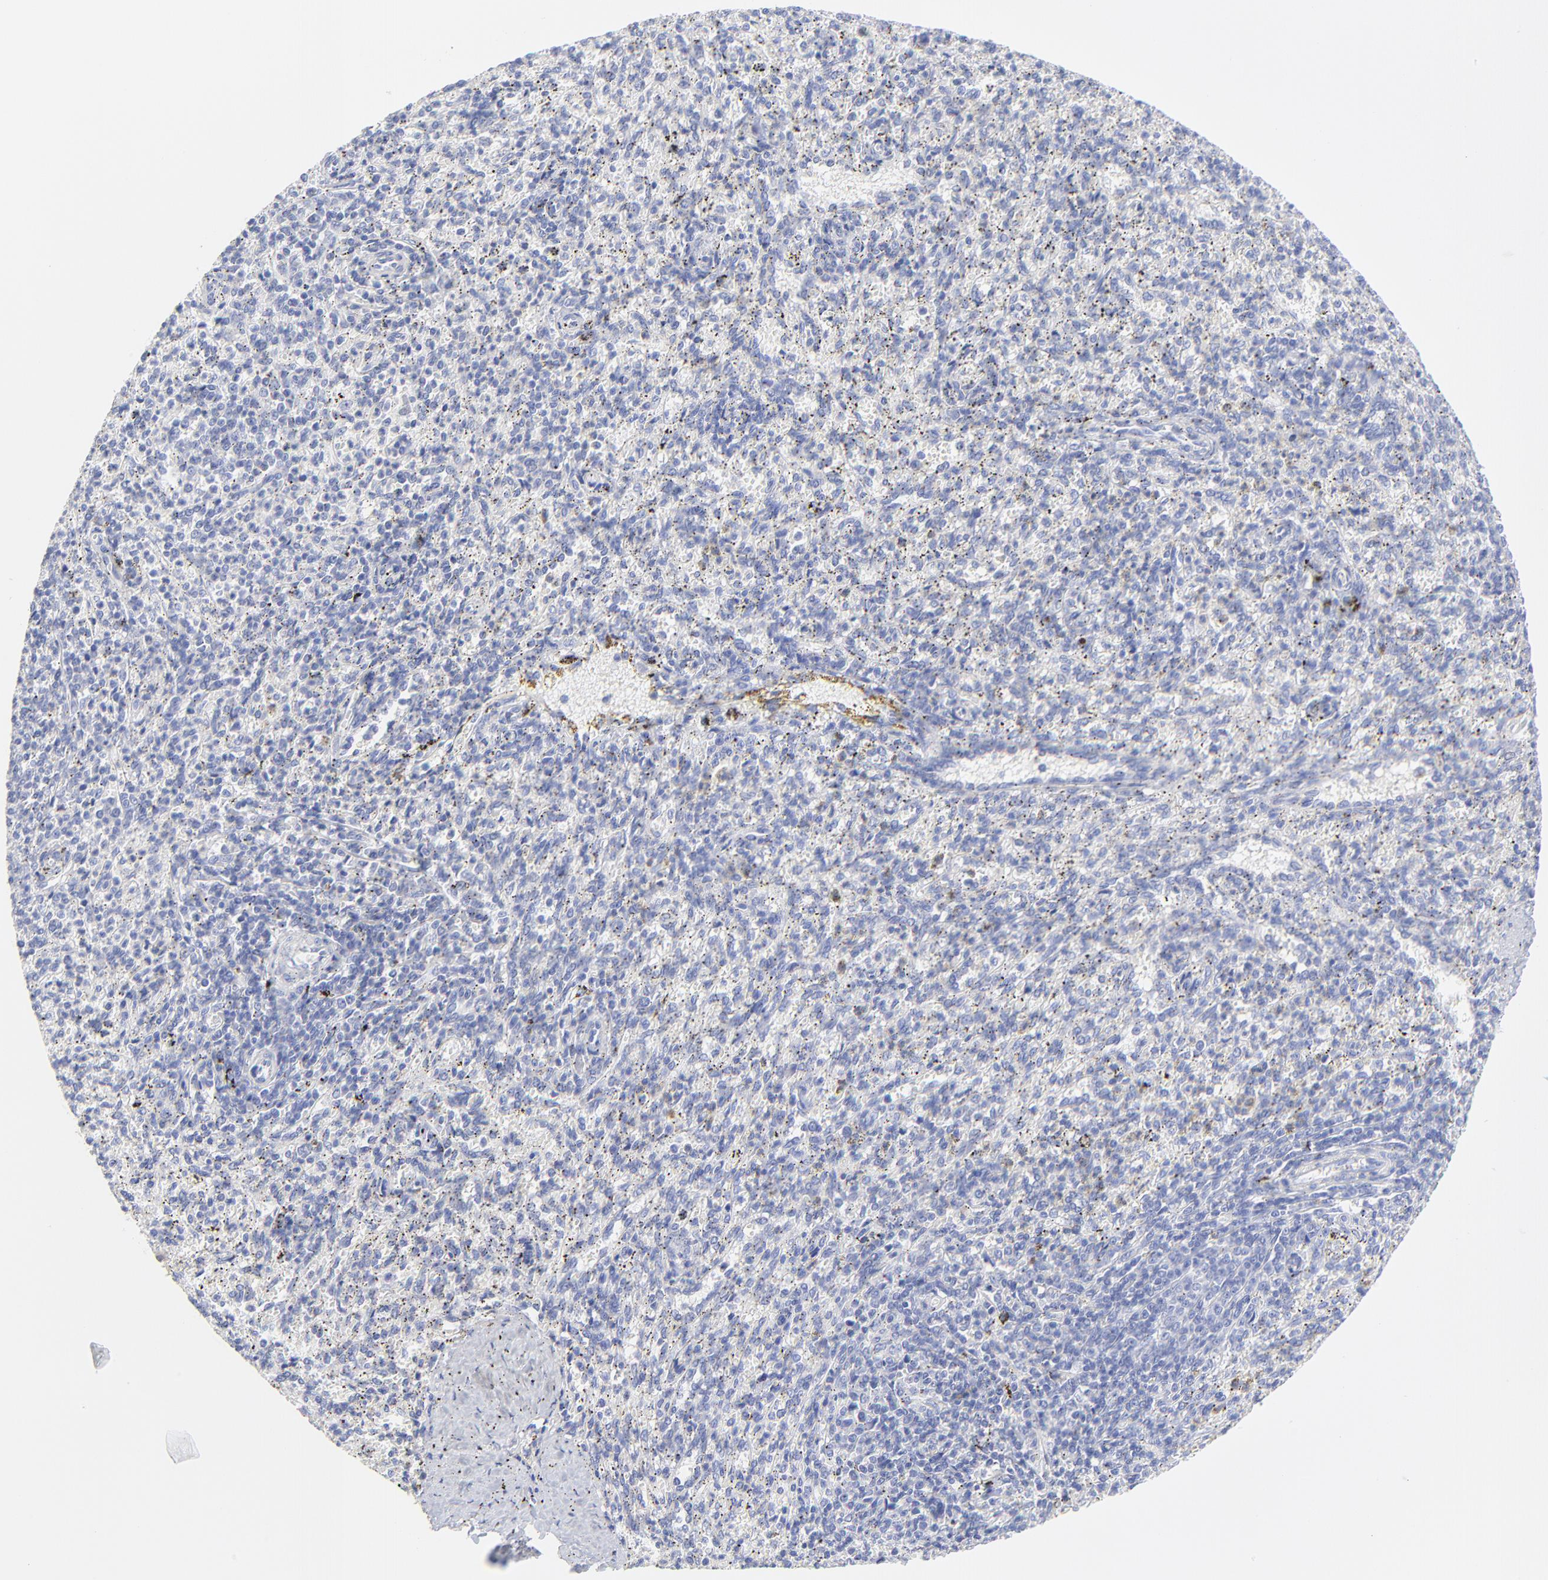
{"staining": {"intensity": "negative", "quantity": "none", "location": "none"}, "tissue": "spleen", "cell_type": "Cells in red pulp", "image_type": "normal", "snomed": [{"axis": "morphology", "description": "Normal tissue, NOS"}, {"axis": "topography", "description": "Spleen"}], "caption": "The histopathology image shows no significant positivity in cells in red pulp of spleen. (DAB (3,3'-diaminobenzidine) IHC, high magnification).", "gene": "SULT4A1", "patient": {"sex": "female", "age": 10}}